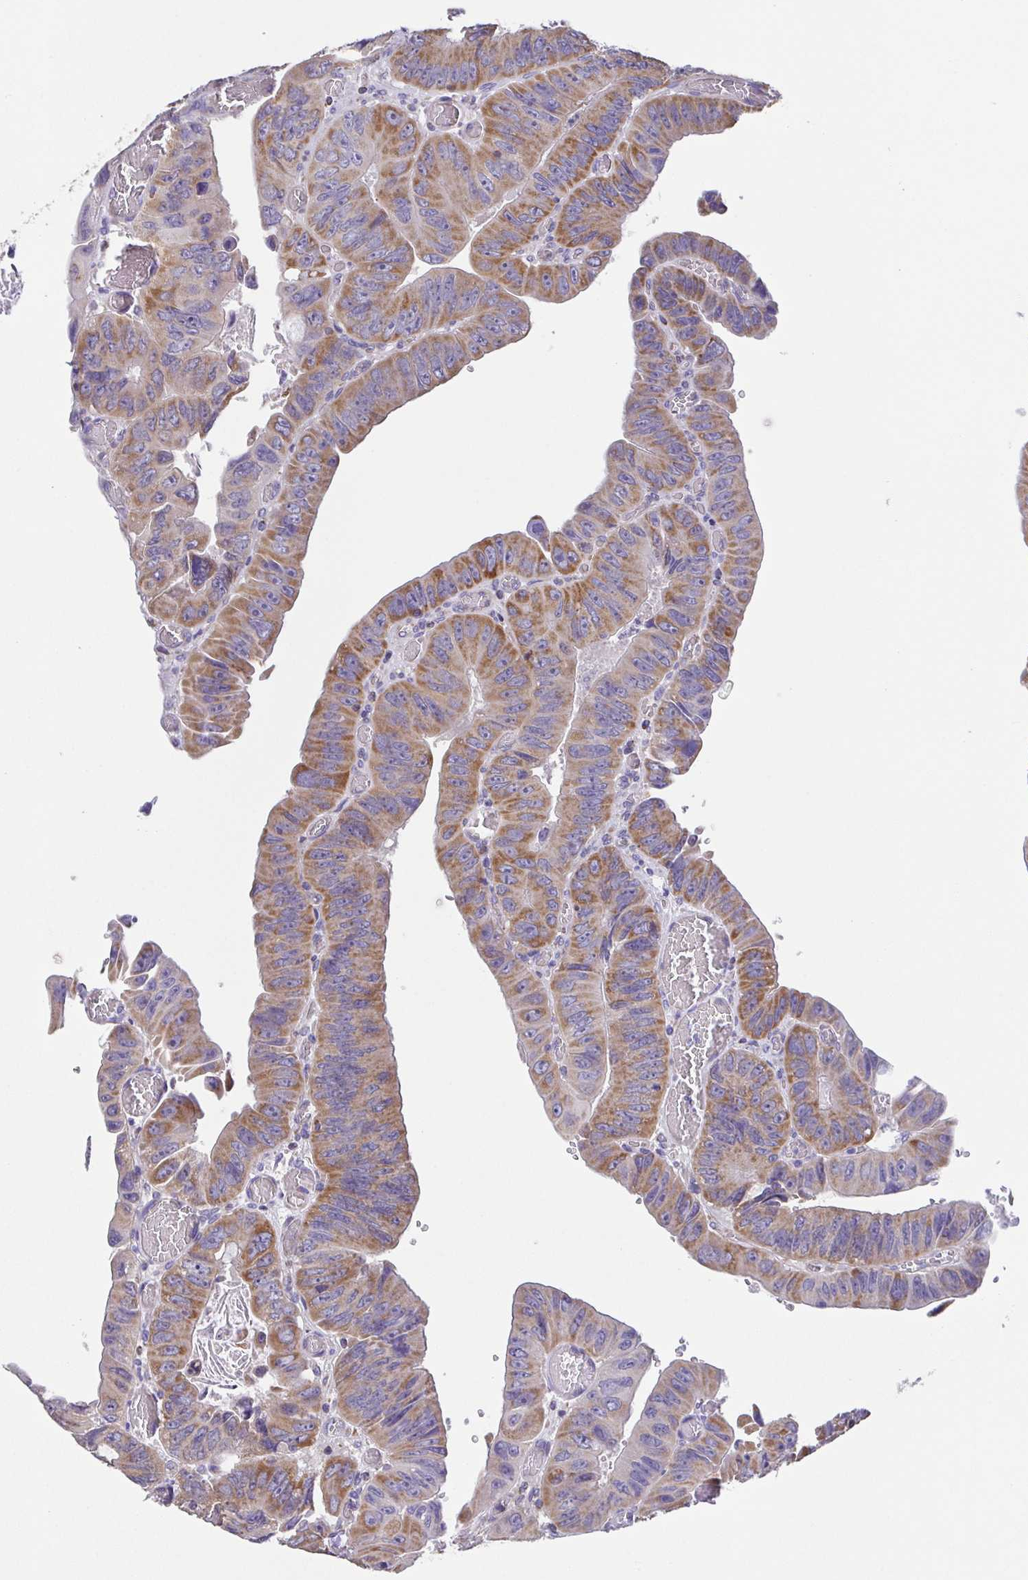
{"staining": {"intensity": "moderate", "quantity": ">75%", "location": "cytoplasmic/membranous"}, "tissue": "colorectal cancer", "cell_type": "Tumor cells", "image_type": "cancer", "snomed": [{"axis": "morphology", "description": "Adenocarcinoma, NOS"}, {"axis": "topography", "description": "Colon"}], "caption": "Immunohistochemistry image of neoplastic tissue: adenocarcinoma (colorectal) stained using immunohistochemistry (IHC) shows medium levels of moderate protein expression localized specifically in the cytoplasmic/membranous of tumor cells, appearing as a cytoplasmic/membranous brown color.", "gene": "GINM1", "patient": {"sex": "female", "age": 84}}